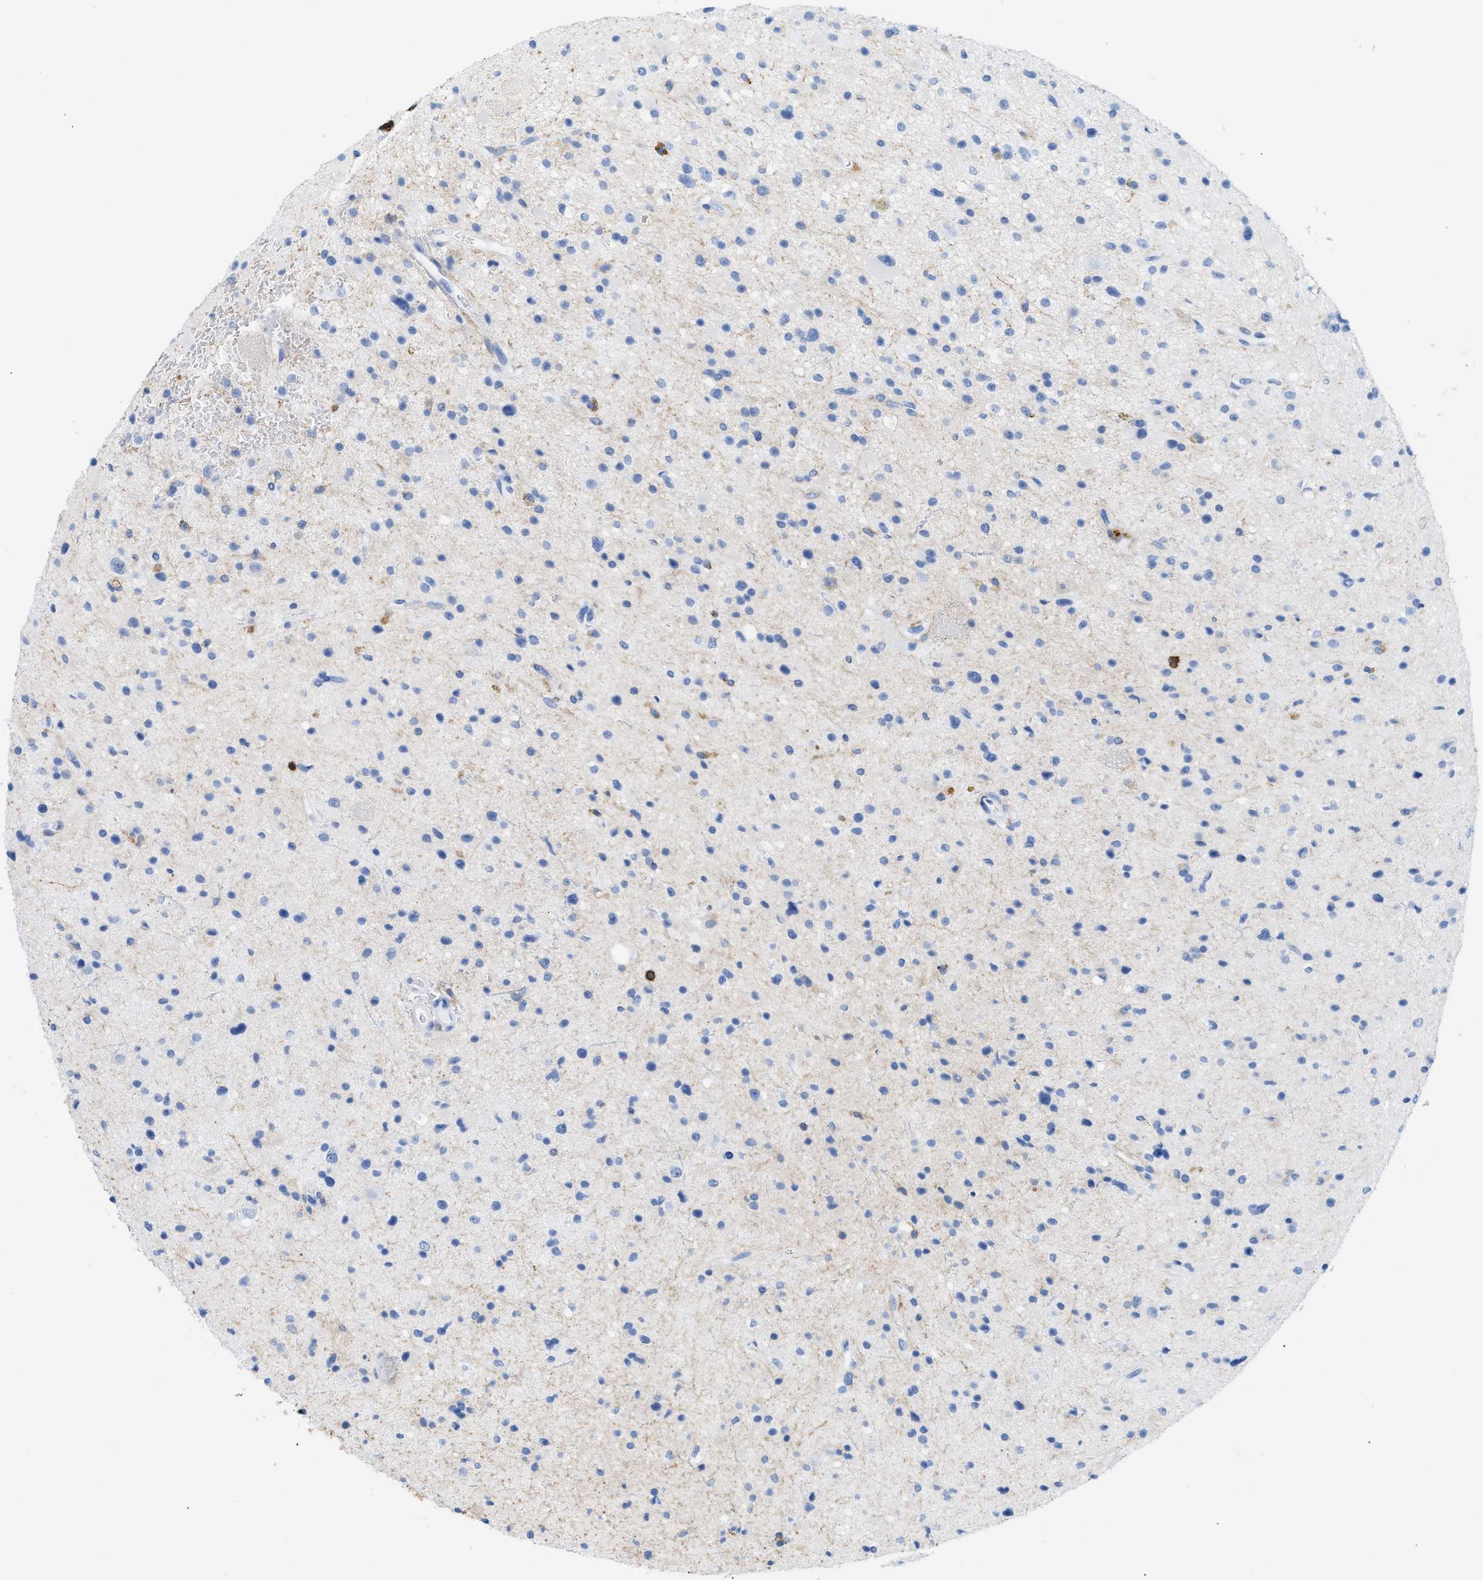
{"staining": {"intensity": "negative", "quantity": "none", "location": "none"}, "tissue": "glioma", "cell_type": "Tumor cells", "image_type": "cancer", "snomed": [{"axis": "morphology", "description": "Glioma, malignant, High grade"}, {"axis": "topography", "description": "Brain"}], "caption": "Tumor cells show no significant protein staining in malignant glioma (high-grade). (DAB immunohistochemistry, high magnification).", "gene": "LCP1", "patient": {"sex": "male", "age": 33}}